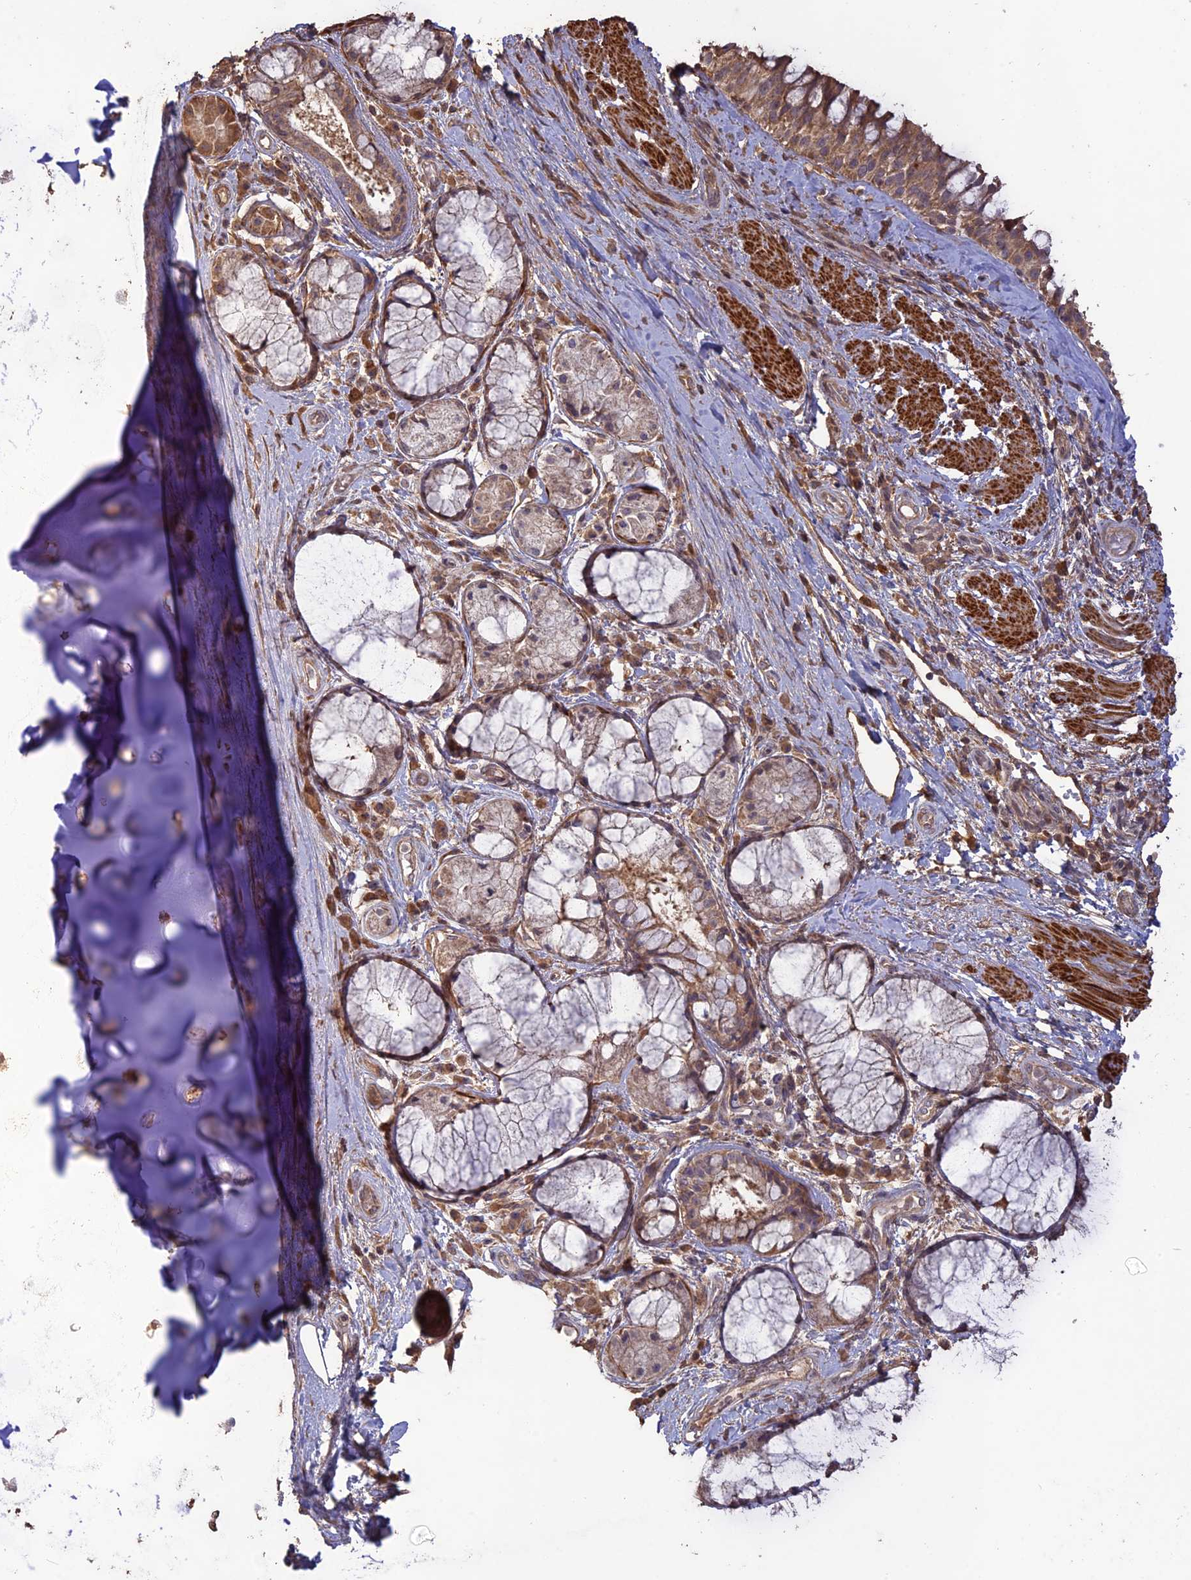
{"staining": {"intensity": "moderate", "quantity": "25%-75%", "location": "cytoplasmic/membranous"}, "tissue": "adipose tissue", "cell_type": "Adipocytes", "image_type": "normal", "snomed": [{"axis": "morphology", "description": "Normal tissue, NOS"}, {"axis": "morphology", "description": "Squamous cell carcinoma, NOS"}, {"axis": "topography", "description": "Bronchus"}, {"axis": "topography", "description": "Lung"}], "caption": "Protein expression analysis of unremarkable adipose tissue shows moderate cytoplasmic/membranous staining in about 25%-75% of adipocytes. Using DAB (3,3'-diaminobenzidine) (brown) and hematoxylin (blue) stains, captured at high magnification using brightfield microscopy.", "gene": "LAYN", "patient": {"sex": "male", "age": 64}}